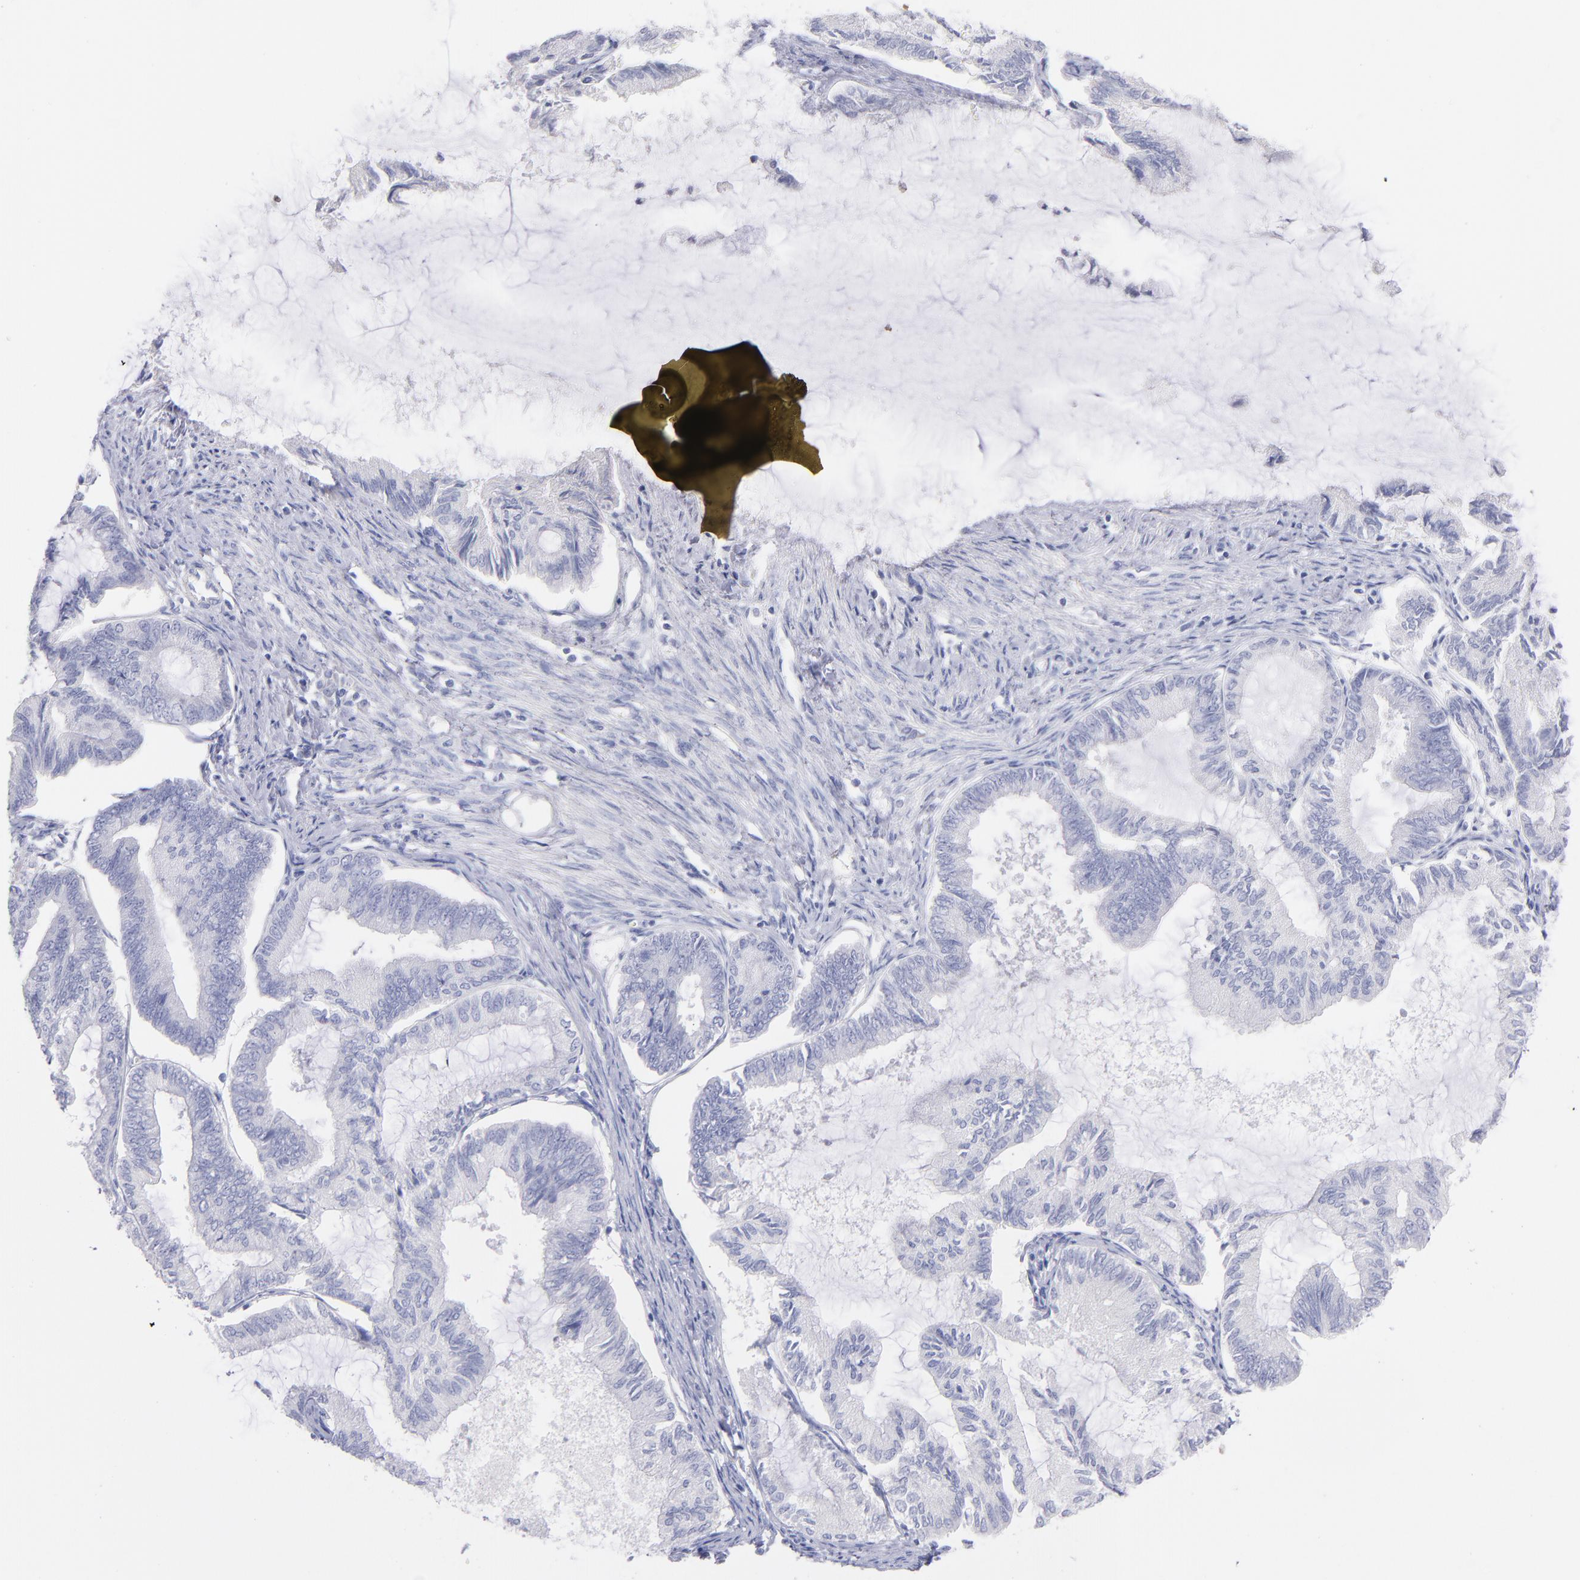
{"staining": {"intensity": "negative", "quantity": "none", "location": "none"}, "tissue": "endometrial cancer", "cell_type": "Tumor cells", "image_type": "cancer", "snomed": [{"axis": "morphology", "description": "Adenocarcinoma, NOS"}, {"axis": "topography", "description": "Endometrium"}], "caption": "Tumor cells show no significant staining in endometrial cancer.", "gene": "SCGN", "patient": {"sex": "female", "age": 86}}